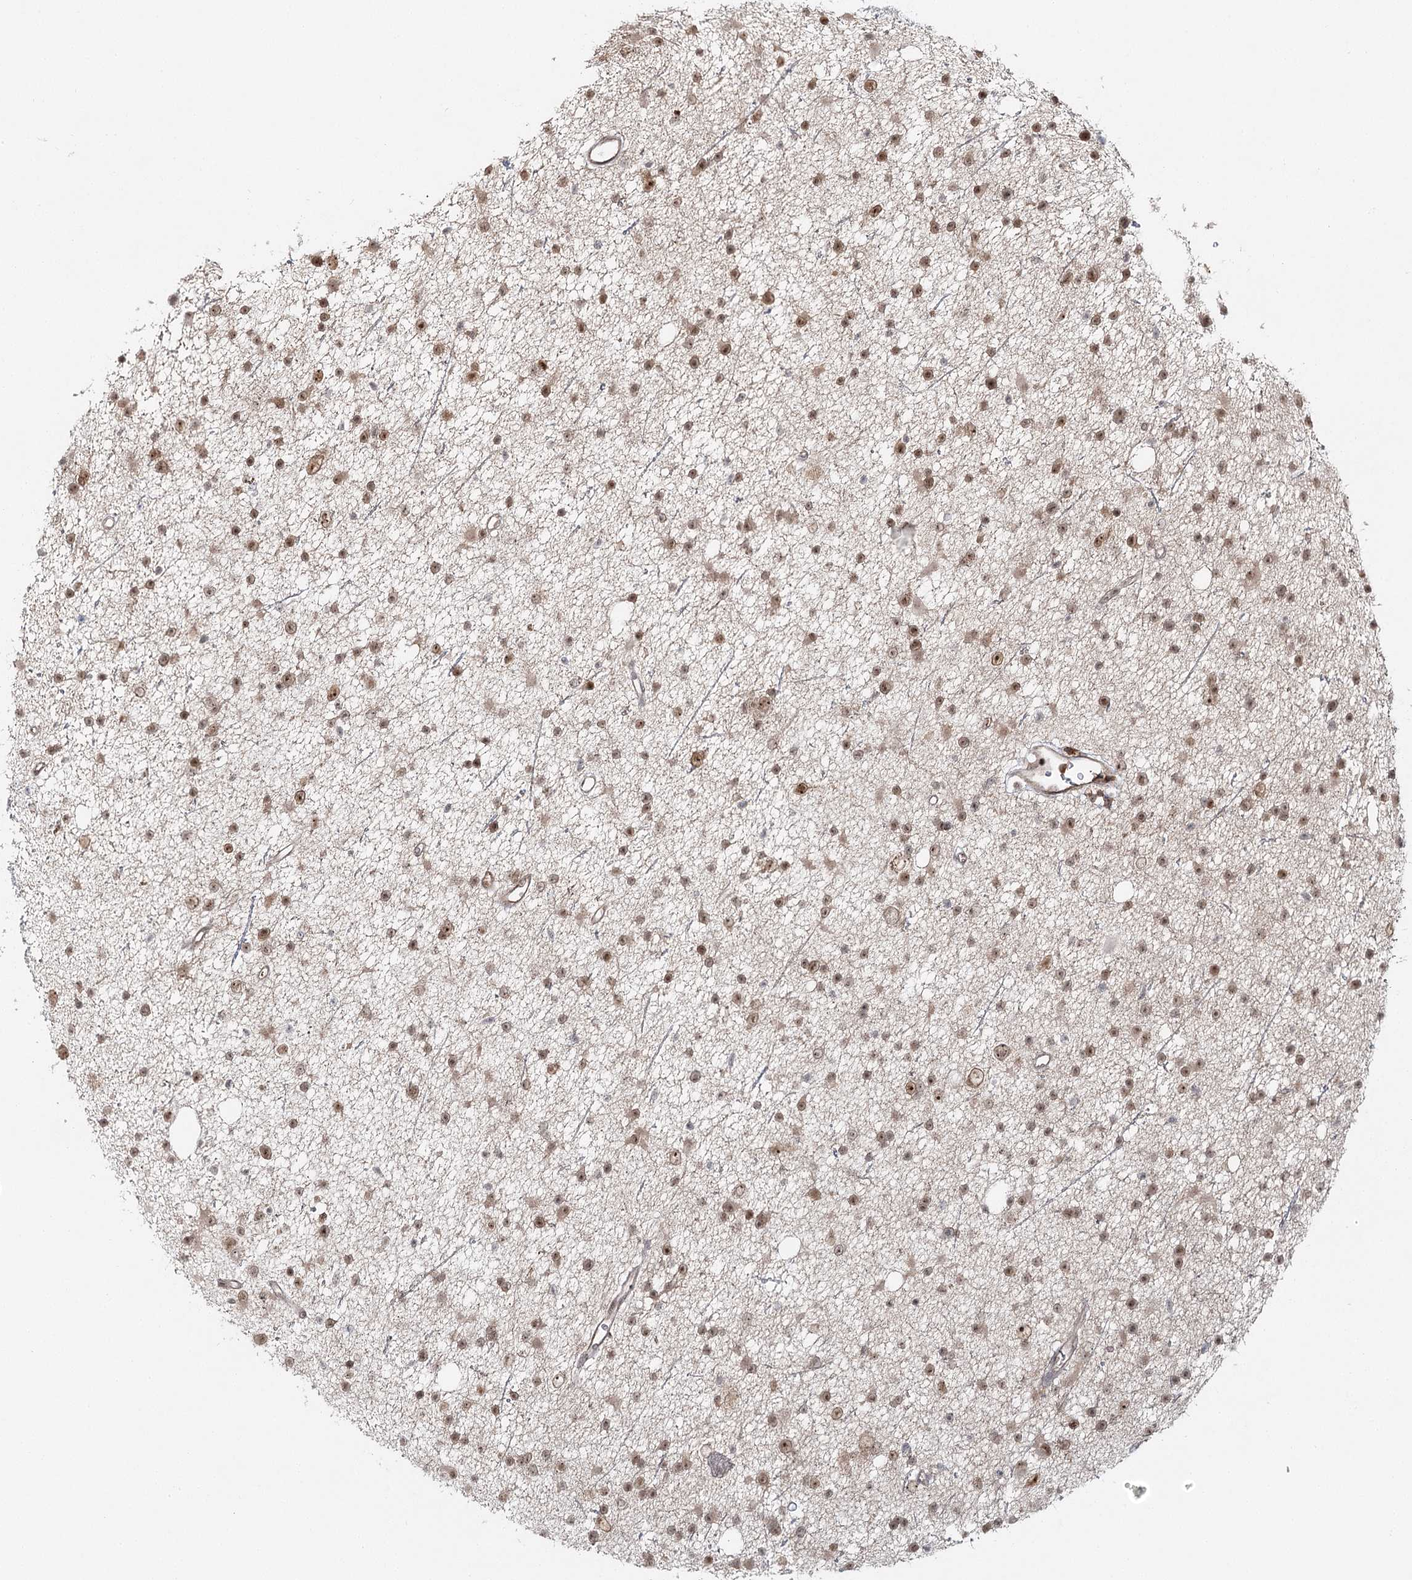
{"staining": {"intensity": "moderate", "quantity": ">75%", "location": "cytoplasmic/membranous,nuclear"}, "tissue": "glioma", "cell_type": "Tumor cells", "image_type": "cancer", "snomed": [{"axis": "morphology", "description": "Glioma, malignant, Low grade"}, {"axis": "topography", "description": "Cerebral cortex"}], "caption": "Immunohistochemistry (DAB) staining of human malignant glioma (low-grade) reveals moderate cytoplasmic/membranous and nuclear protein expression in about >75% of tumor cells.", "gene": "FAM120B", "patient": {"sex": "female", "age": 39}}